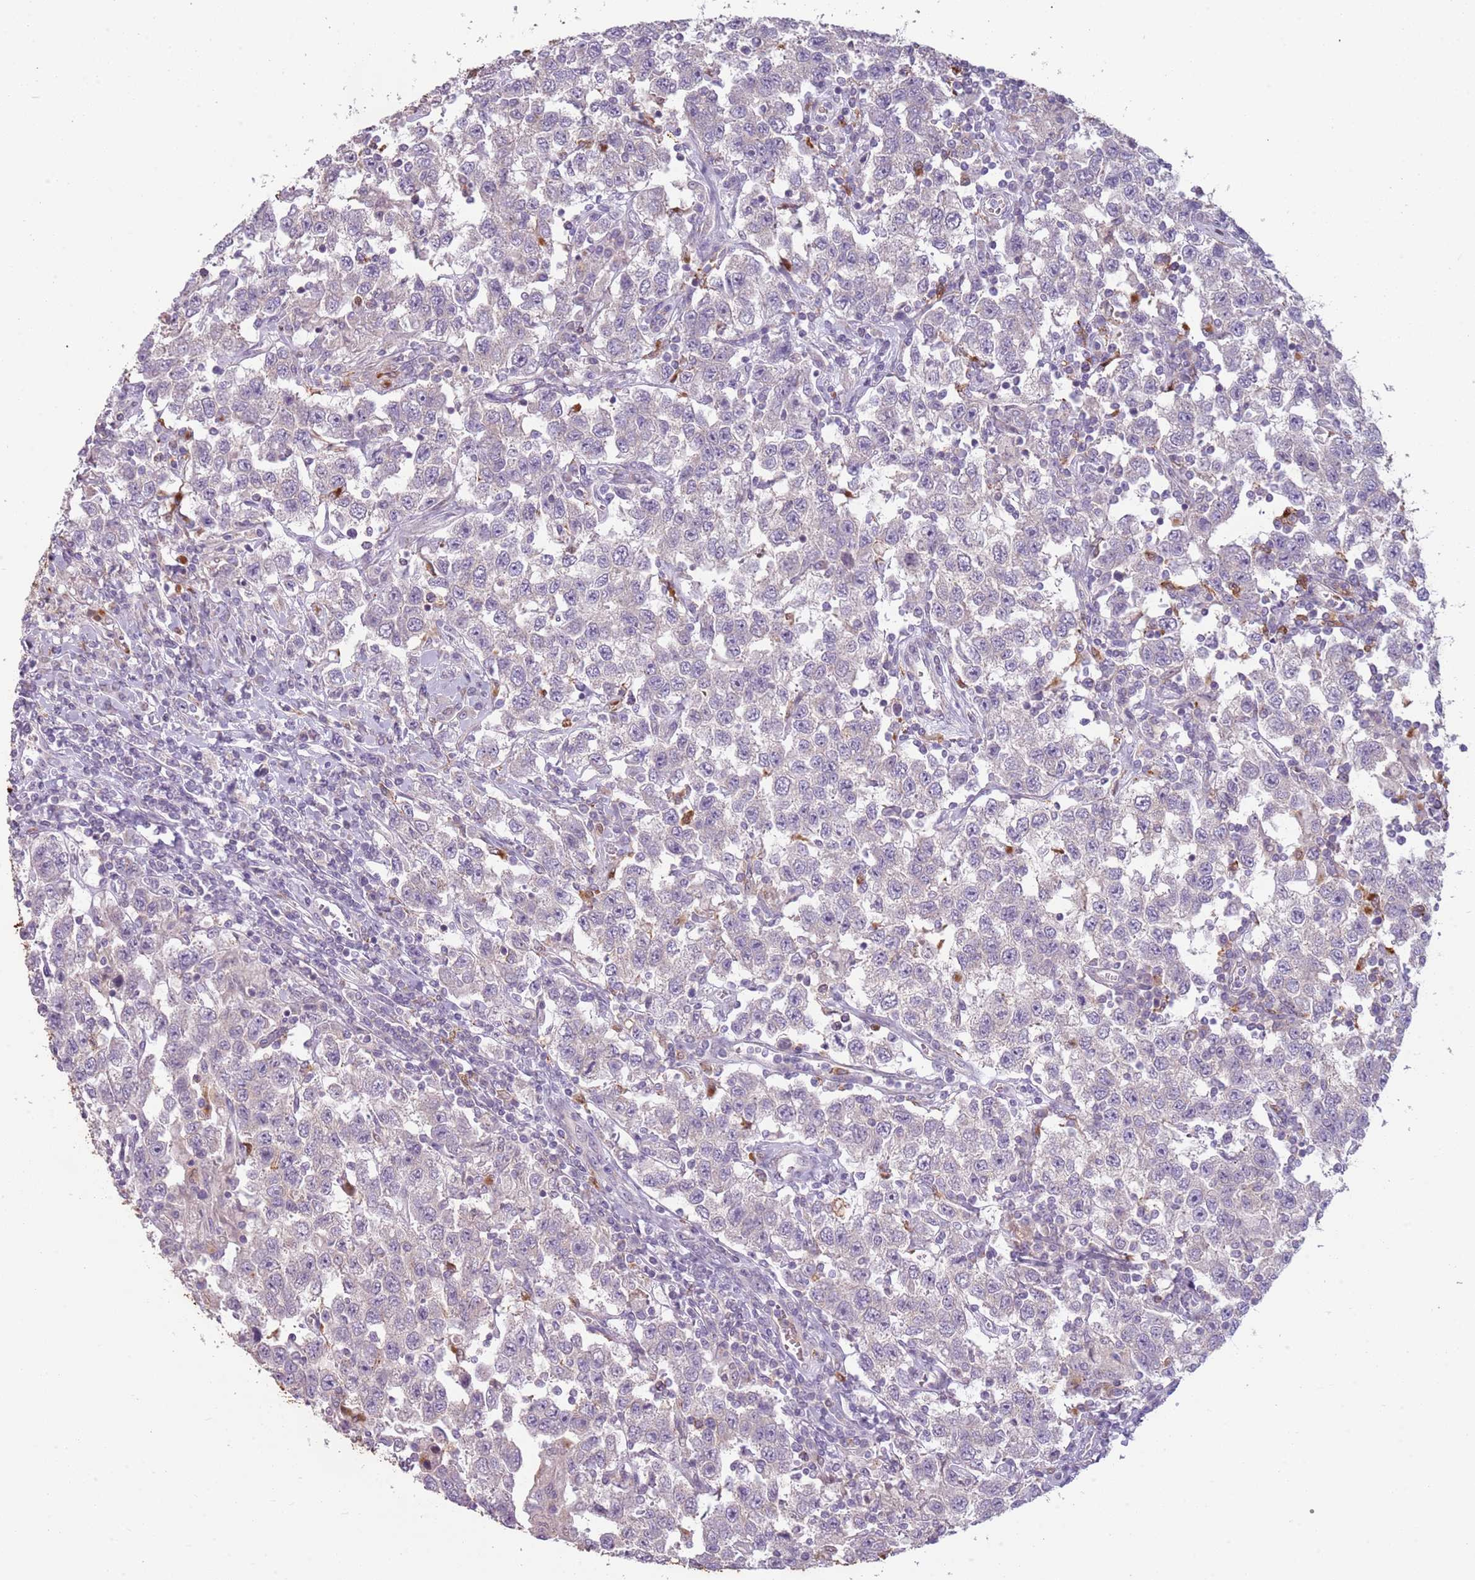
{"staining": {"intensity": "negative", "quantity": "none", "location": "none"}, "tissue": "testis cancer", "cell_type": "Tumor cells", "image_type": "cancer", "snomed": [{"axis": "morphology", "description": "Seminoma, NOS"}, {"axis": "topography", "description": "Testis"}], "caption": "The image shows no significant expression in tumor cells of testis cancer (seminoma).", "gene": "SPAG4", "patient": {"sex": "male", "age": 41}}